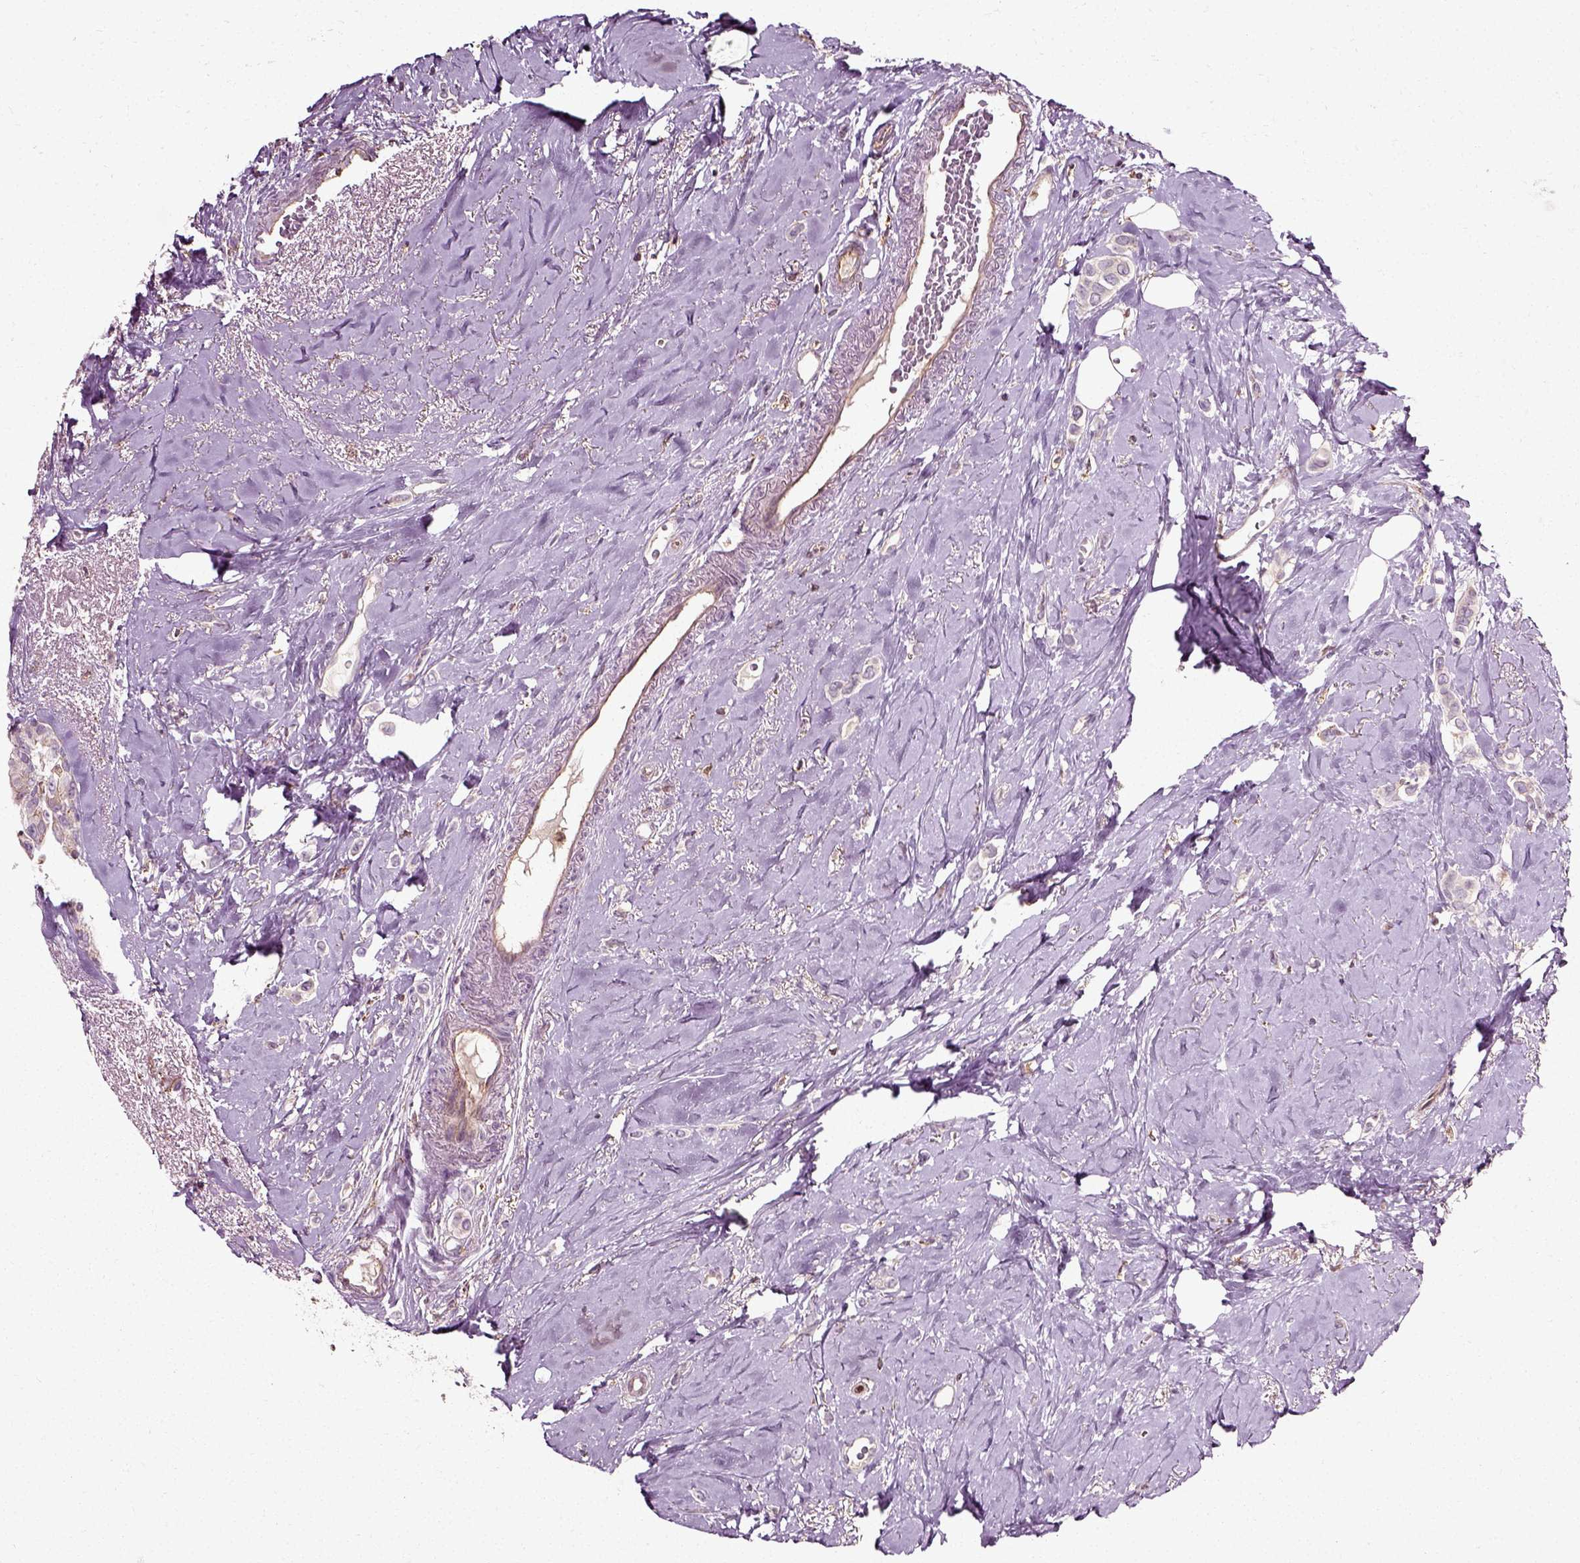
{"staining": {"intensity": "negative", "quantity": "none", "location": "none"}, "tissue": "breast cancer", "cell_type": "Tumor cells", "image_type": "cancer", "snomed": [{"axis": "morphology", "description": "Lobular carcinoma"}, {"axis": "topography", "description": "Breast"}], "caption": "Human lobular carcinoma (breast) stained for a protein using IHC demonstrates no positivity in tumor cells.", "gene": "RHOF", "patient": {"sex": "female", "age": 66}}